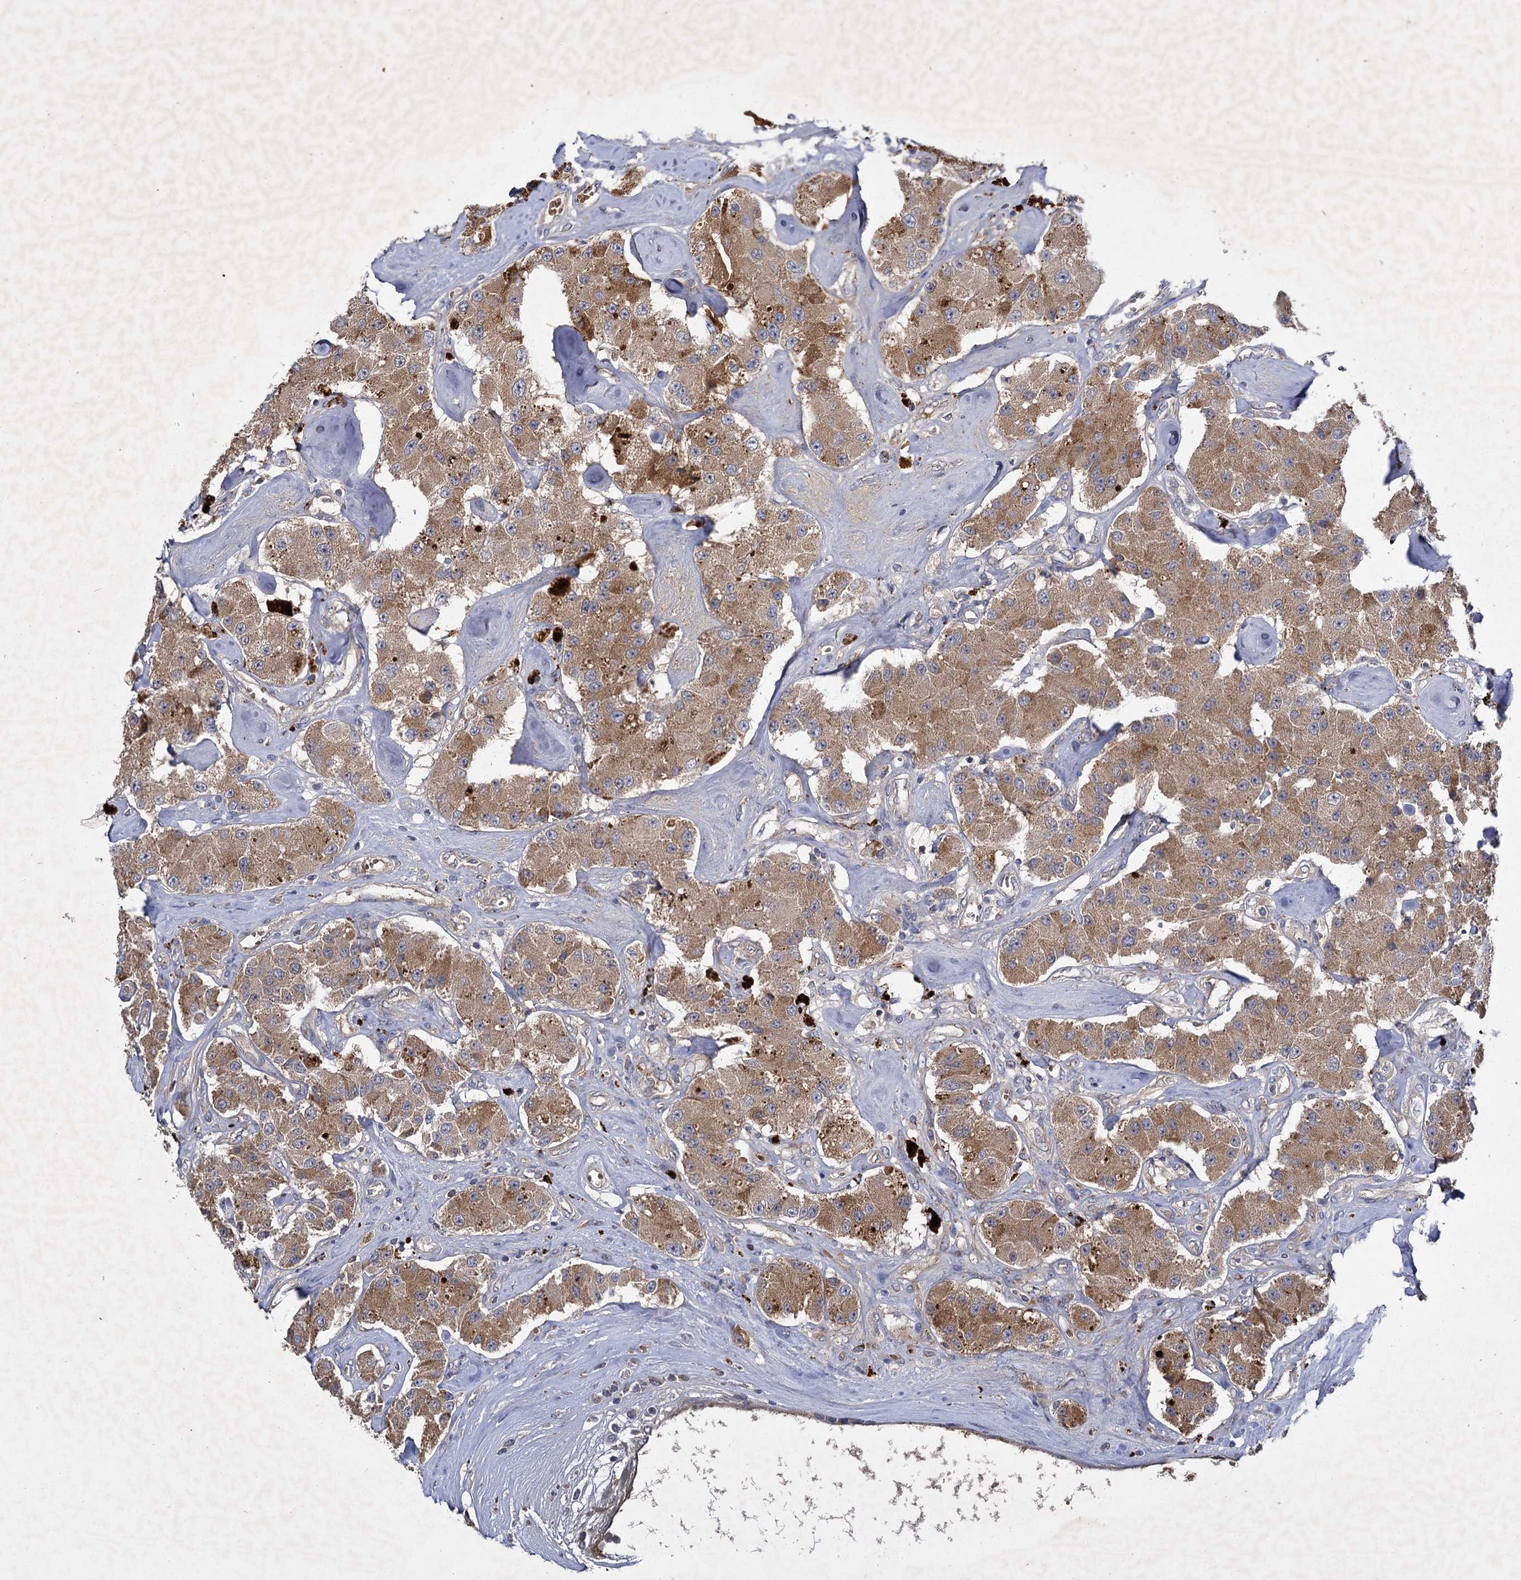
{"staining": {"intensity": "moderate", "quantity": ">75%", "location": "cytoplasmic/membranous"}, "tissue": "carcinoid", "cell_type": "Tumor cells", "image_type": "cancer", "snomed": [{"axis": "morphology", "description": "Carcinoid, malignant, NOS"}, {"axis": "topography", "description": "Pancreas"}], "caption": "Carcinoid (malignant) tissue reveals moderate cytoplasmic/membranous positivity in approximately >75% of tumor cells", "gene": "USP50", "patient": {"sex": "male", "age": 41}}